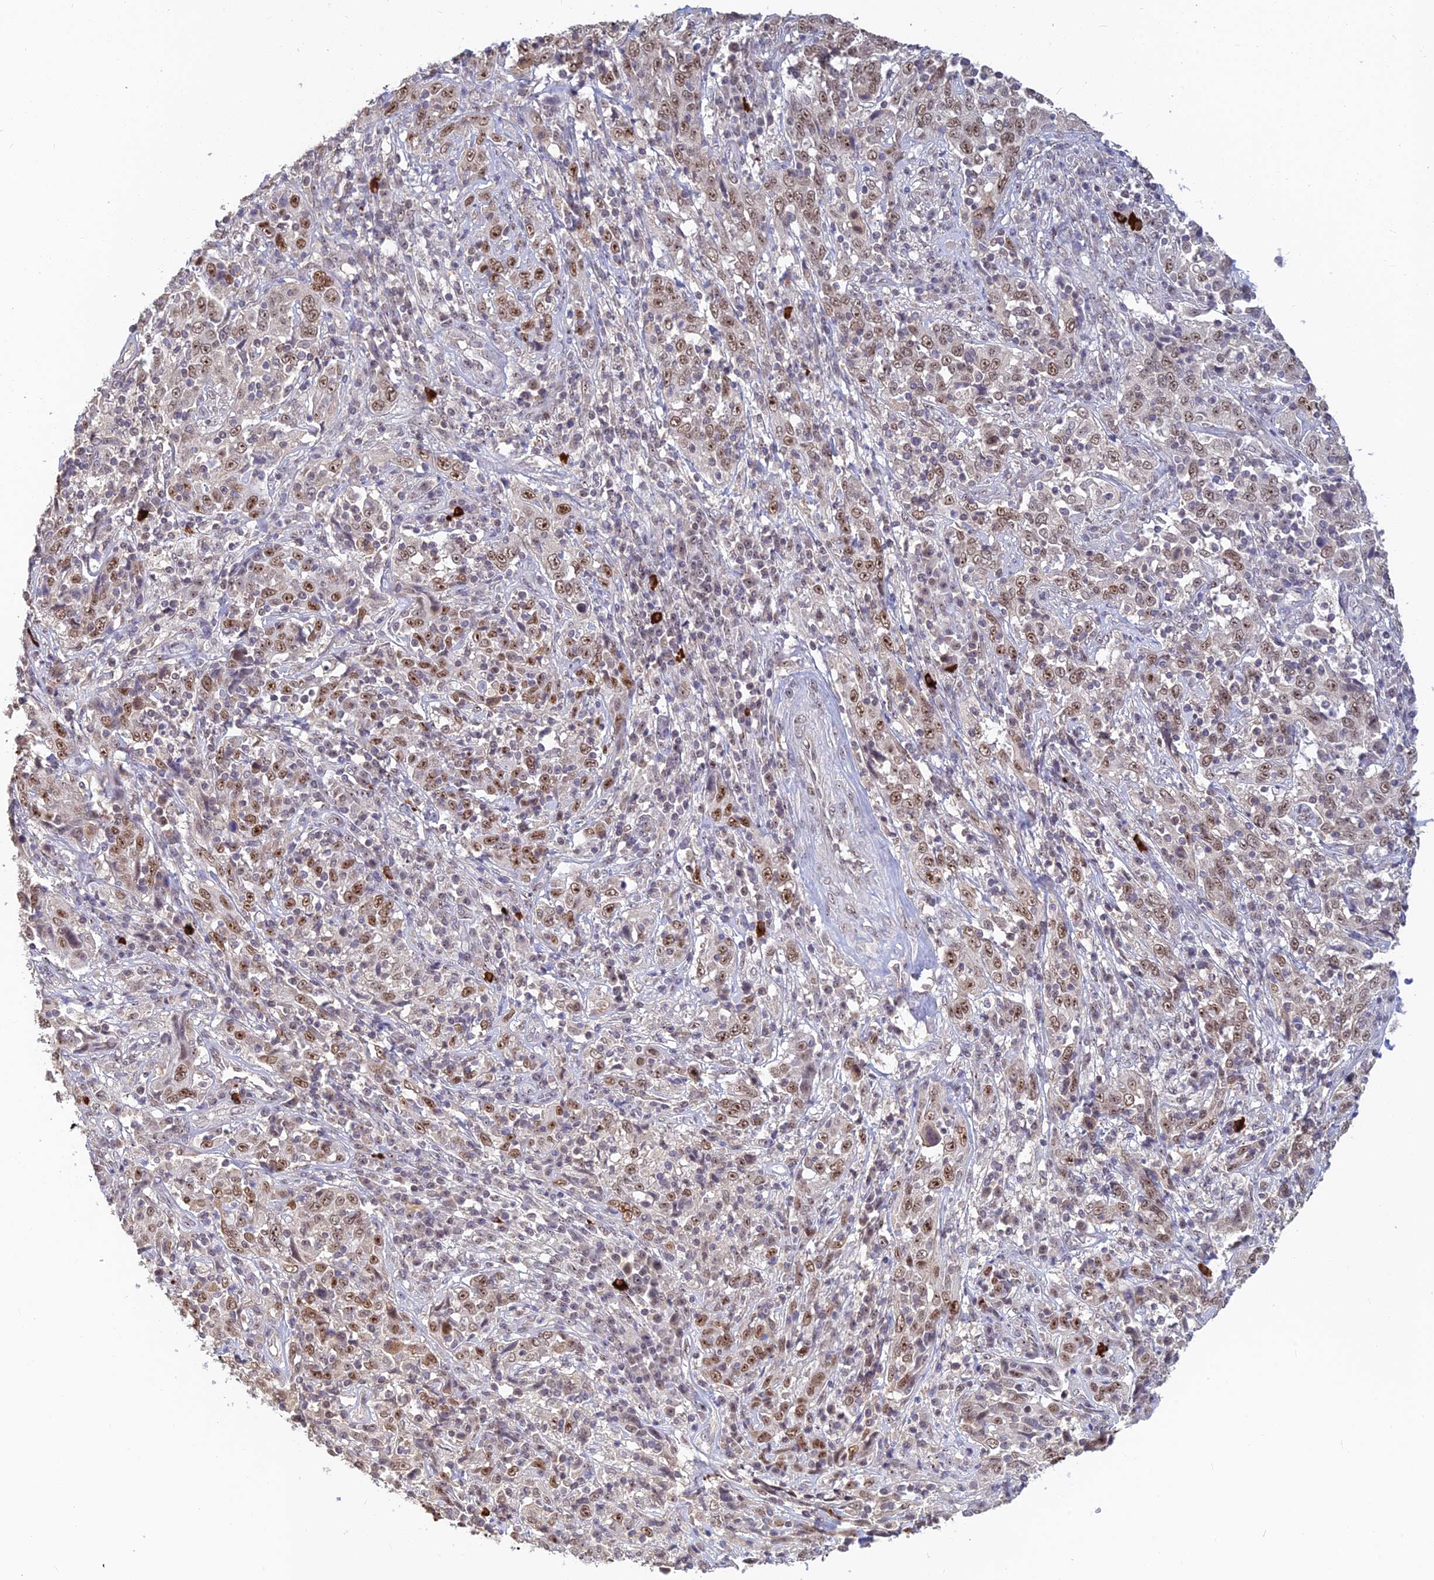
{"staining": {"intensity": "moderate", "quantity": ">75%", "location": "nuclear"}, "tissue": "cervical cancer", "cell_type": "Tumor cells", "image_type": "cancer", "snomed": [{"axis": "morphology", "description": "Squamous cell carcinoma, NOS"}, {"axis": "topography", "description": "Cervix"}], "caption": "Approximately >75% of tumor cells in human cervical cancer reveal moderate nuclear protein expression as visualized by brown immunohistochemical staining.", "gene": "POLR1G", "patient": {"sex": "female", "age": 46}}